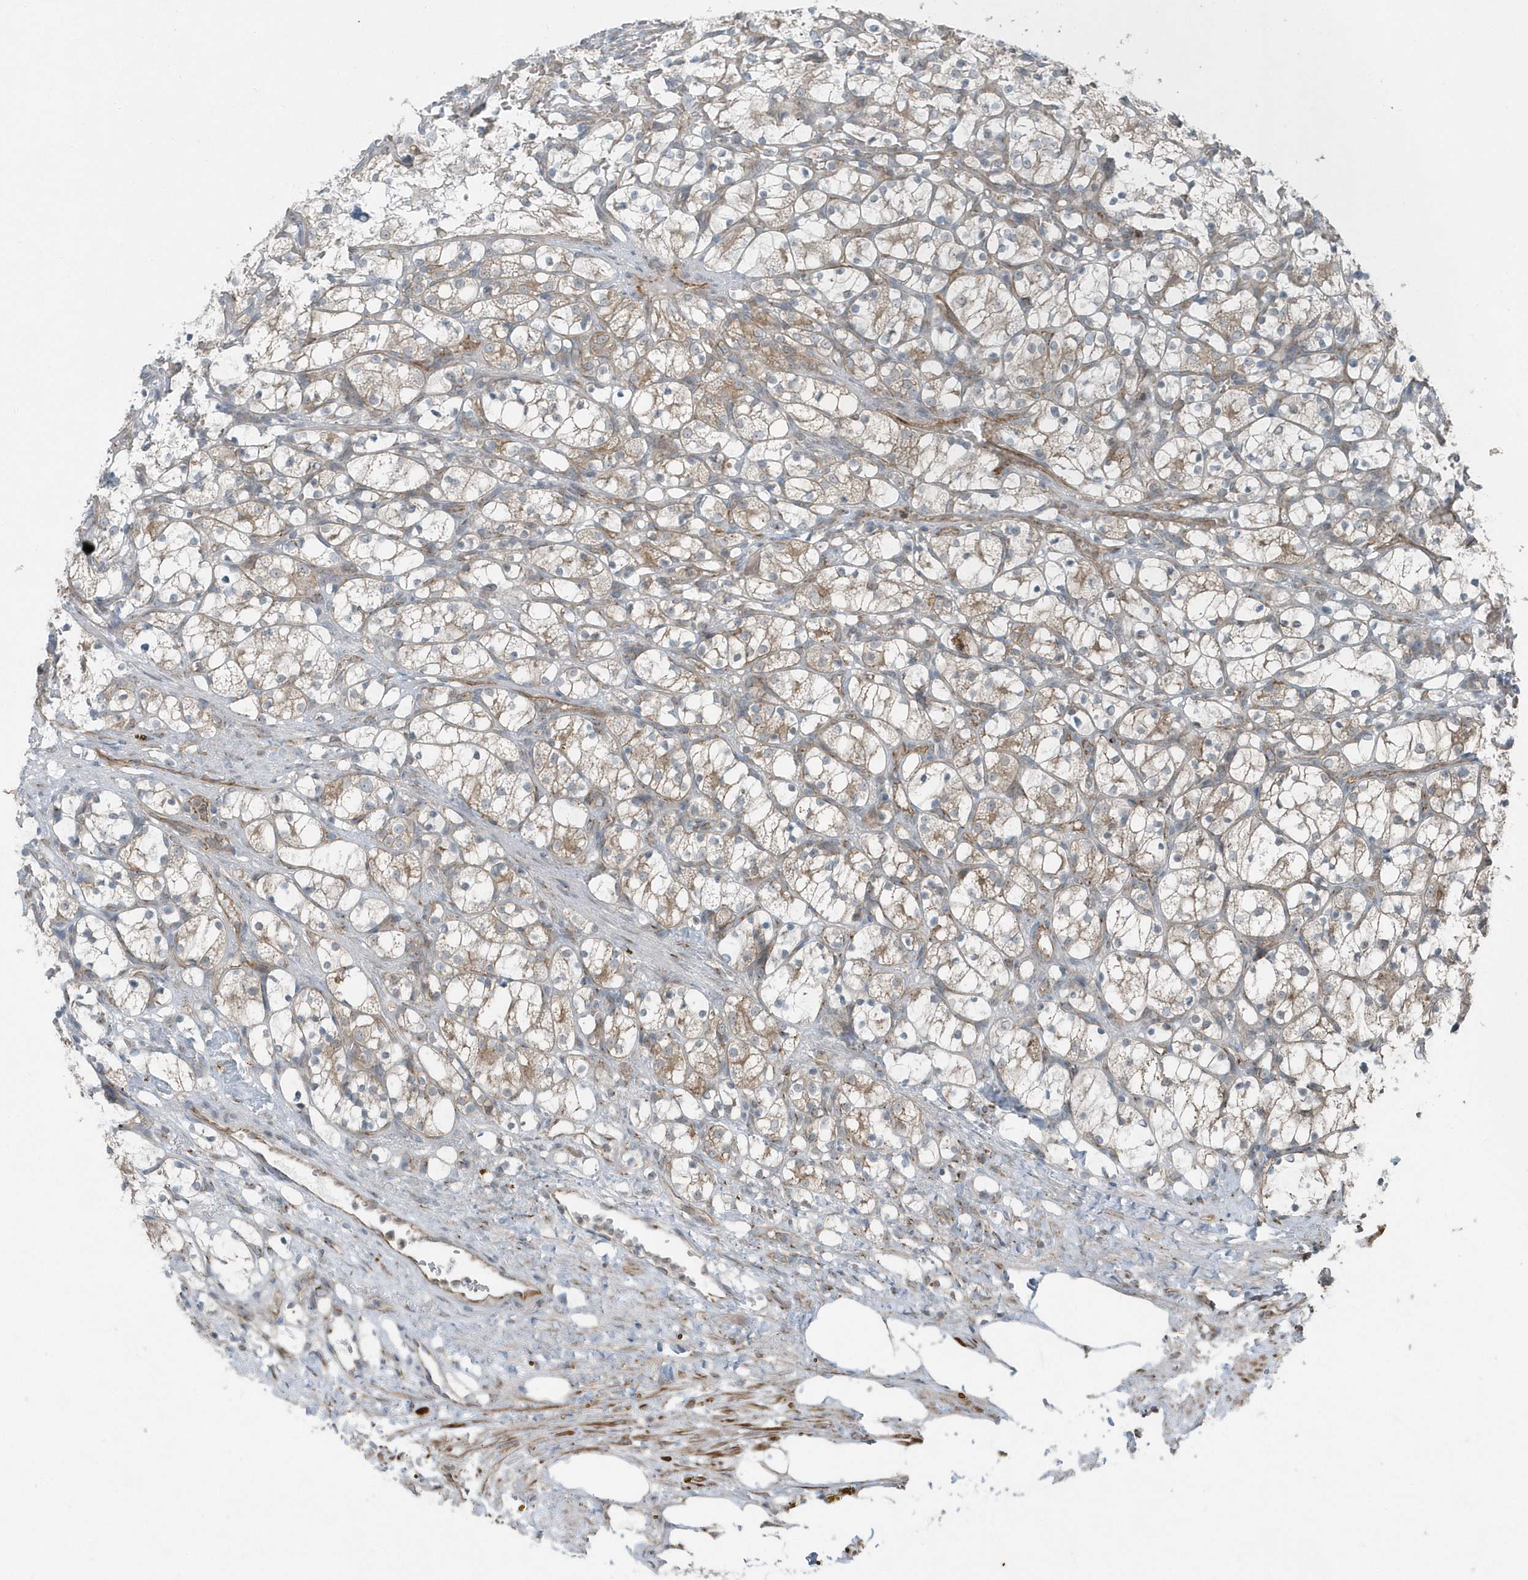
{"staining": {"intensity": "weak", "quantity": "25%-75%", "location": "cytoplasmic/membranous"}, "tissue": "renal cancer", "cell_type": "Tumor cells", "image_type": "cancer", "snomed": [{"axis": "morphology", "description": "Adenocarcinoma, NOS"}, {"axis": "topography", "description": "Kidney"}], "caption": "Weak cytoplasmic/membranous protein expression is seen in approximately 25%-75% of tumor cells in adenocarcinoma (renal).", "gene": "GCC2", "patient": {"sex": "female", "age": 69}}